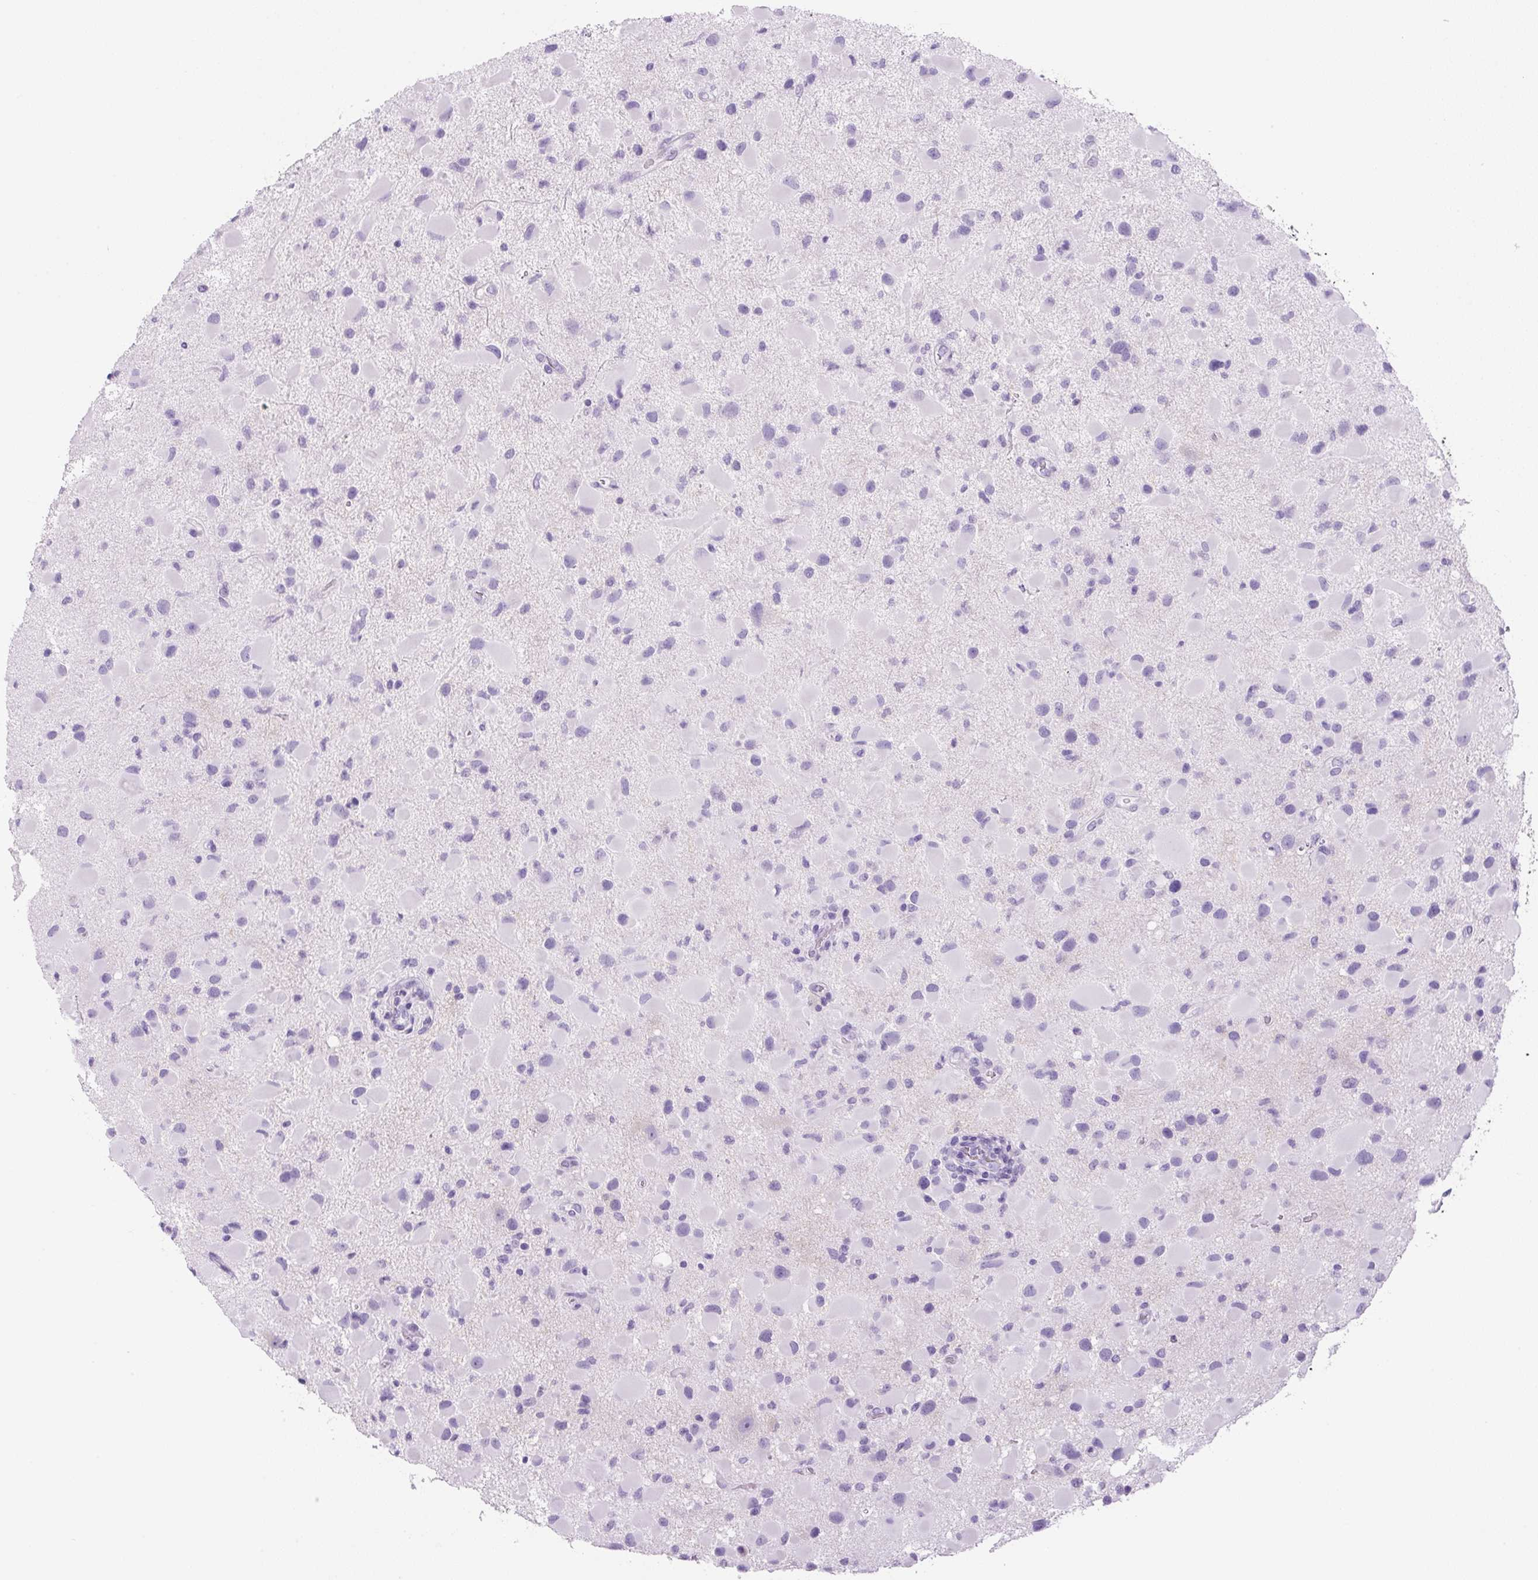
{"staining": {"intensity": "negative", "quantity": "none", "location": "none"}, "tissue": "glioma", "cell_type": "Tumor cells", "image_type": "cancer", "snomed": [{"axis": "morphology", "description": "Glioma, malignant, Low grade"}, {"axis": "topography", "description": "Brain"}], "caption": "This is an IHC image of human malignant glioma (low-grade). There is no staining in tumor cells.", "gene": "PRRT1", "patient": {"sex": "female", "age": 32}}